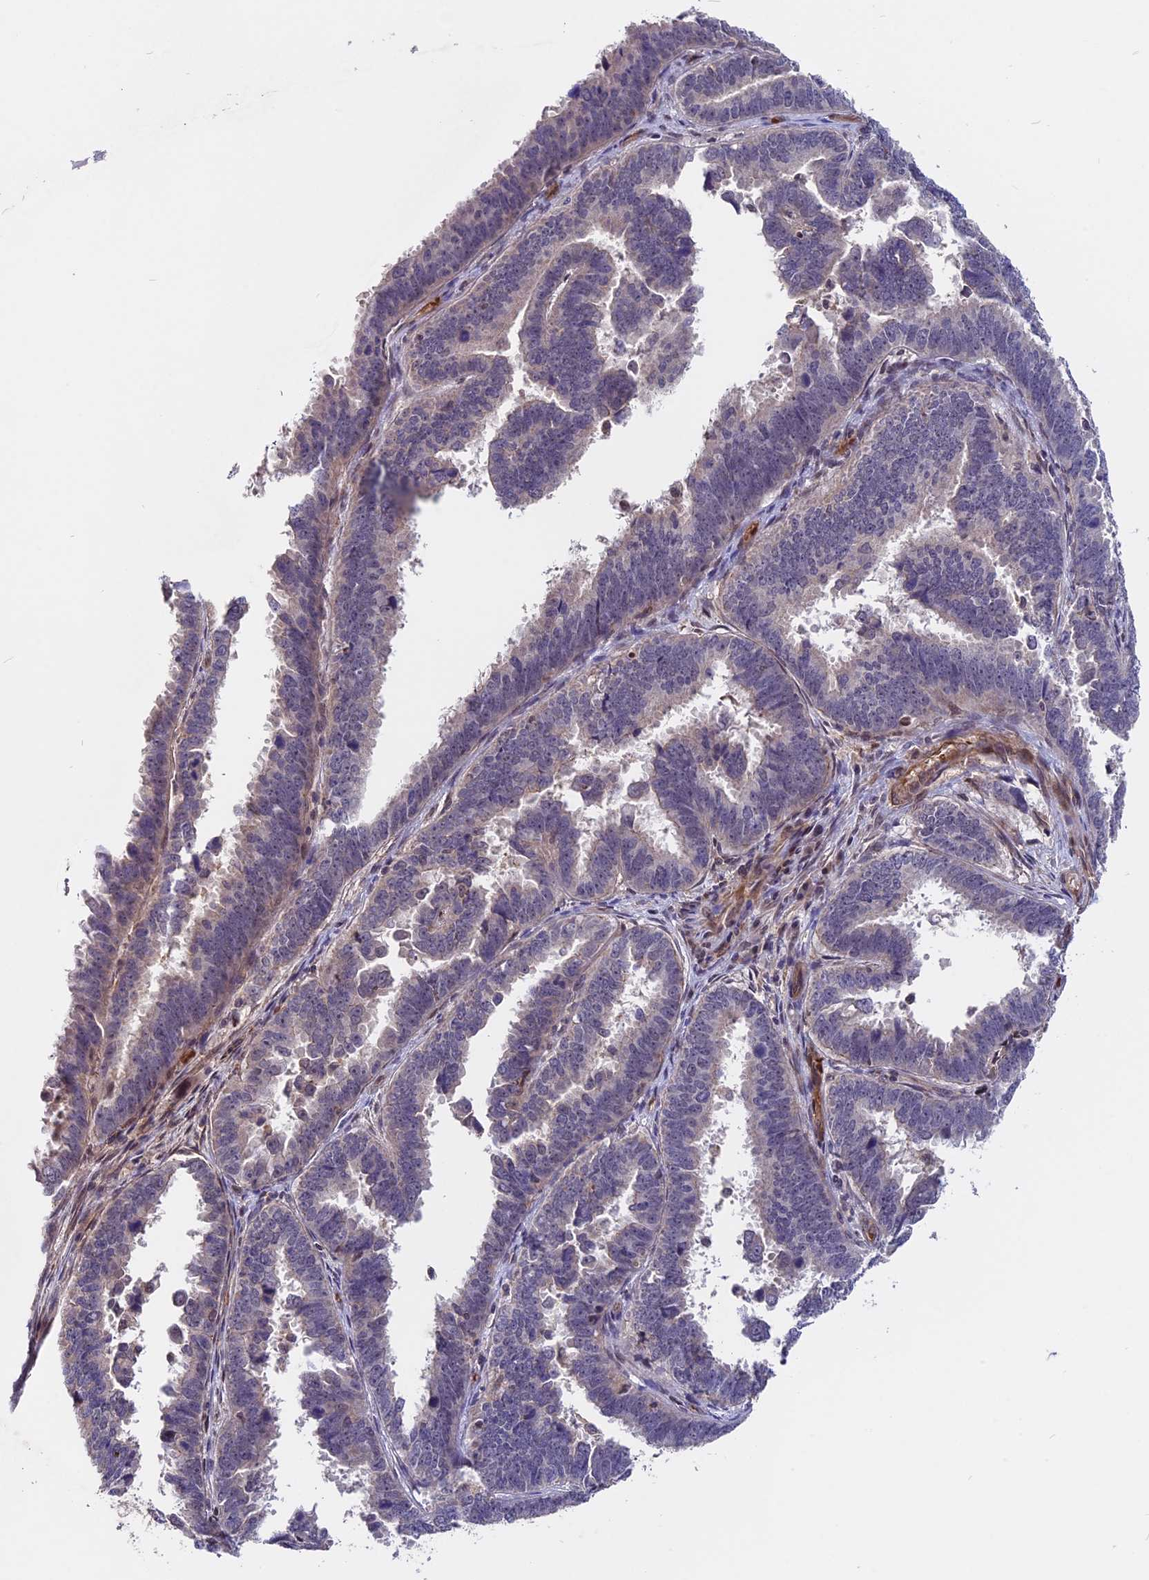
{"staining": {"intensity": "negative", "quantity": "none", "location": "none"}, "tissue": "endometrial cancer", "cell_type": "Tumor cells", "image_type": "cancer", "snomed": [{"axis": "morphology", "description": "Adenocarcinoma, NOS"}, {"axis": "topography", "description": "Endometrium"}], "caption": "This histopathology image is of endometrial cancer (adenocarcinoma) stained with immunohistochemistry to label a protein in brown with the nuclei are counter-stained blue. There is no positivity in tumor cells.", "gene": "ZC3H10", "patient": {"sex": "female", "age": 75}}